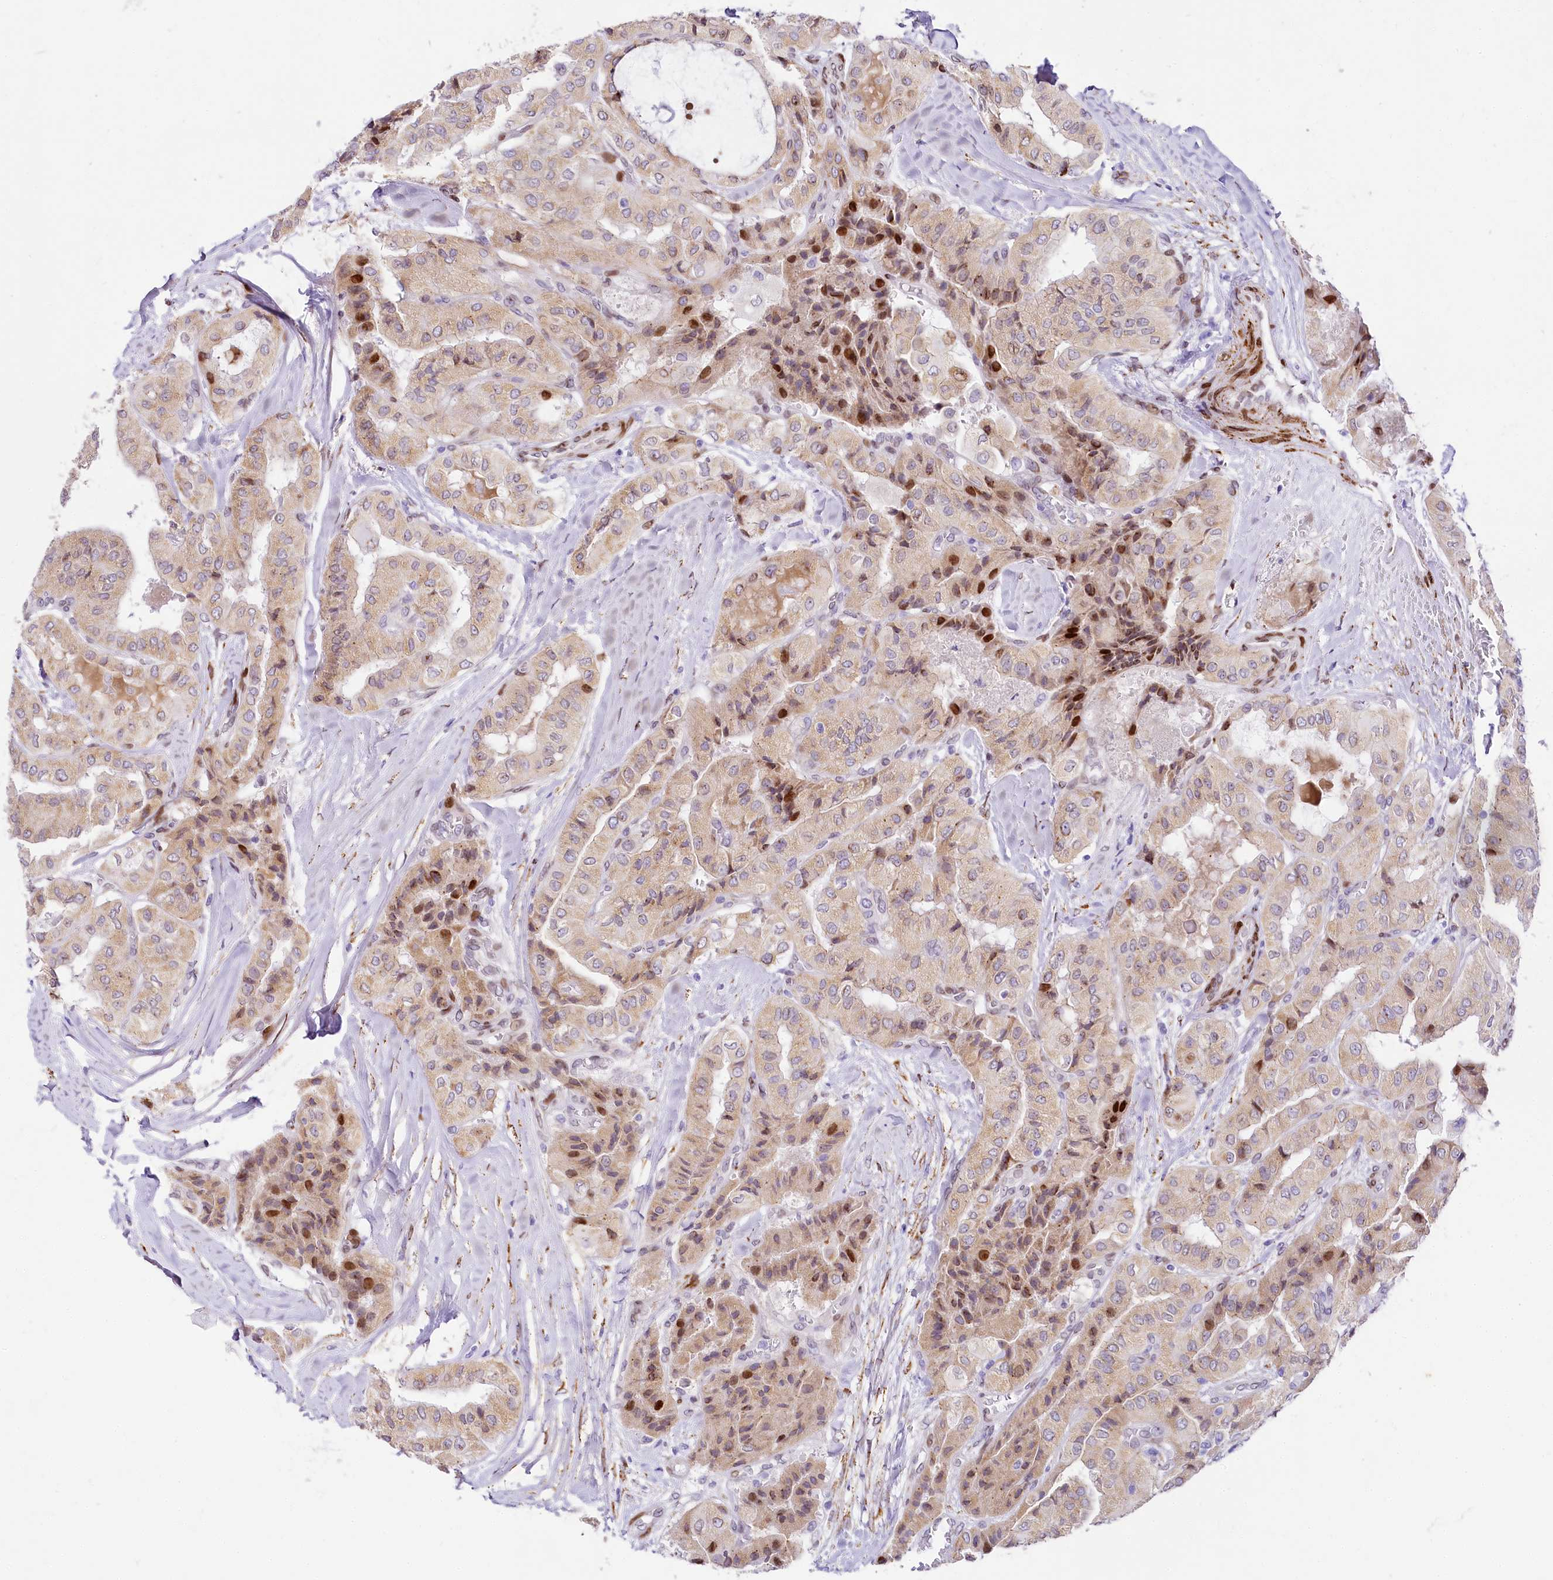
{"staining": {"intensity": "moderate", "quantity": "25%-75%", "location": "nuclear"}, "tissue": "thyroid cancer", "cell_type": "Tumor cells", "image_type": "cancer", "snomed": [{"axis": "morphology", "description": "Papillary adenocarcinoma, NOS"}, {"axis": "topography", "description": "Thyroid gland"}], "caption": "This image displays thyroid cancer stained with immunohistochemistry (IHC) to label a protein in brown. The nuclear of tumor cells show moderate positivity for the protein. Nuclei are counter-stained blue.", "gene": "PPIP5K2", "patient": {"sex": "female", "age": 59}}